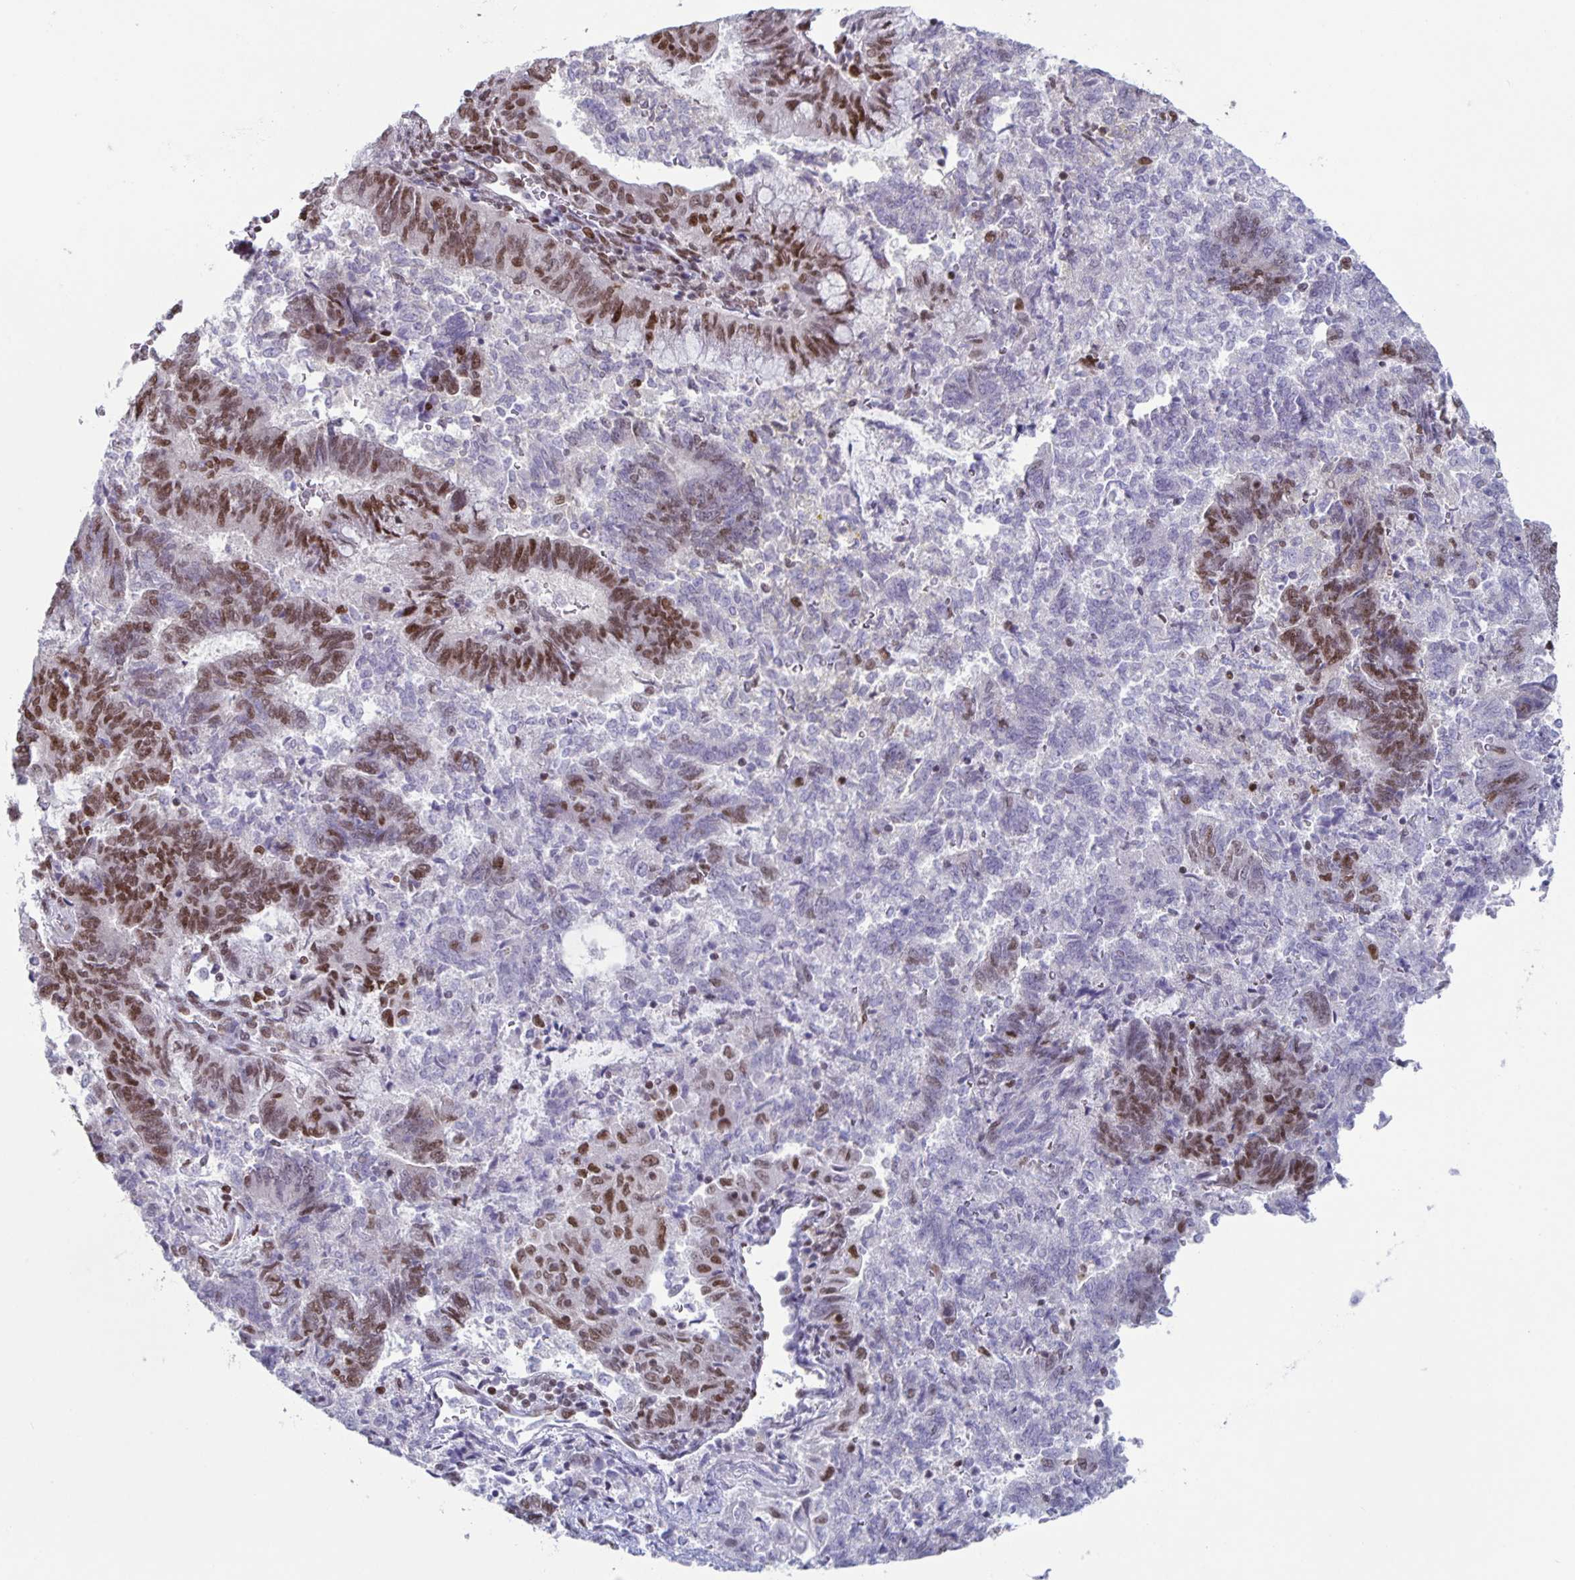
{"staining": {"intensity": "moderate", "quantity": "25%-75%", "location": "nuclear"}, "tissue": "endometrial cancer", "cell_type": "Tumor cells", "image_type": "cancer", "snomed": [{"axis": "morphology", "description": "Adenocarcinoma, NOS"}, {"axis": "topography", "description": "Endometrium"}], "caption": "An immunohistochemistry (IHC) photomicrograph of tumor tissue is shown. Protein staining in brown shows moderate nuclear positivity in endometrial cancer within tumor cells.", "gene": "JUND", "patient": {"sex": "female", "age": 65}}